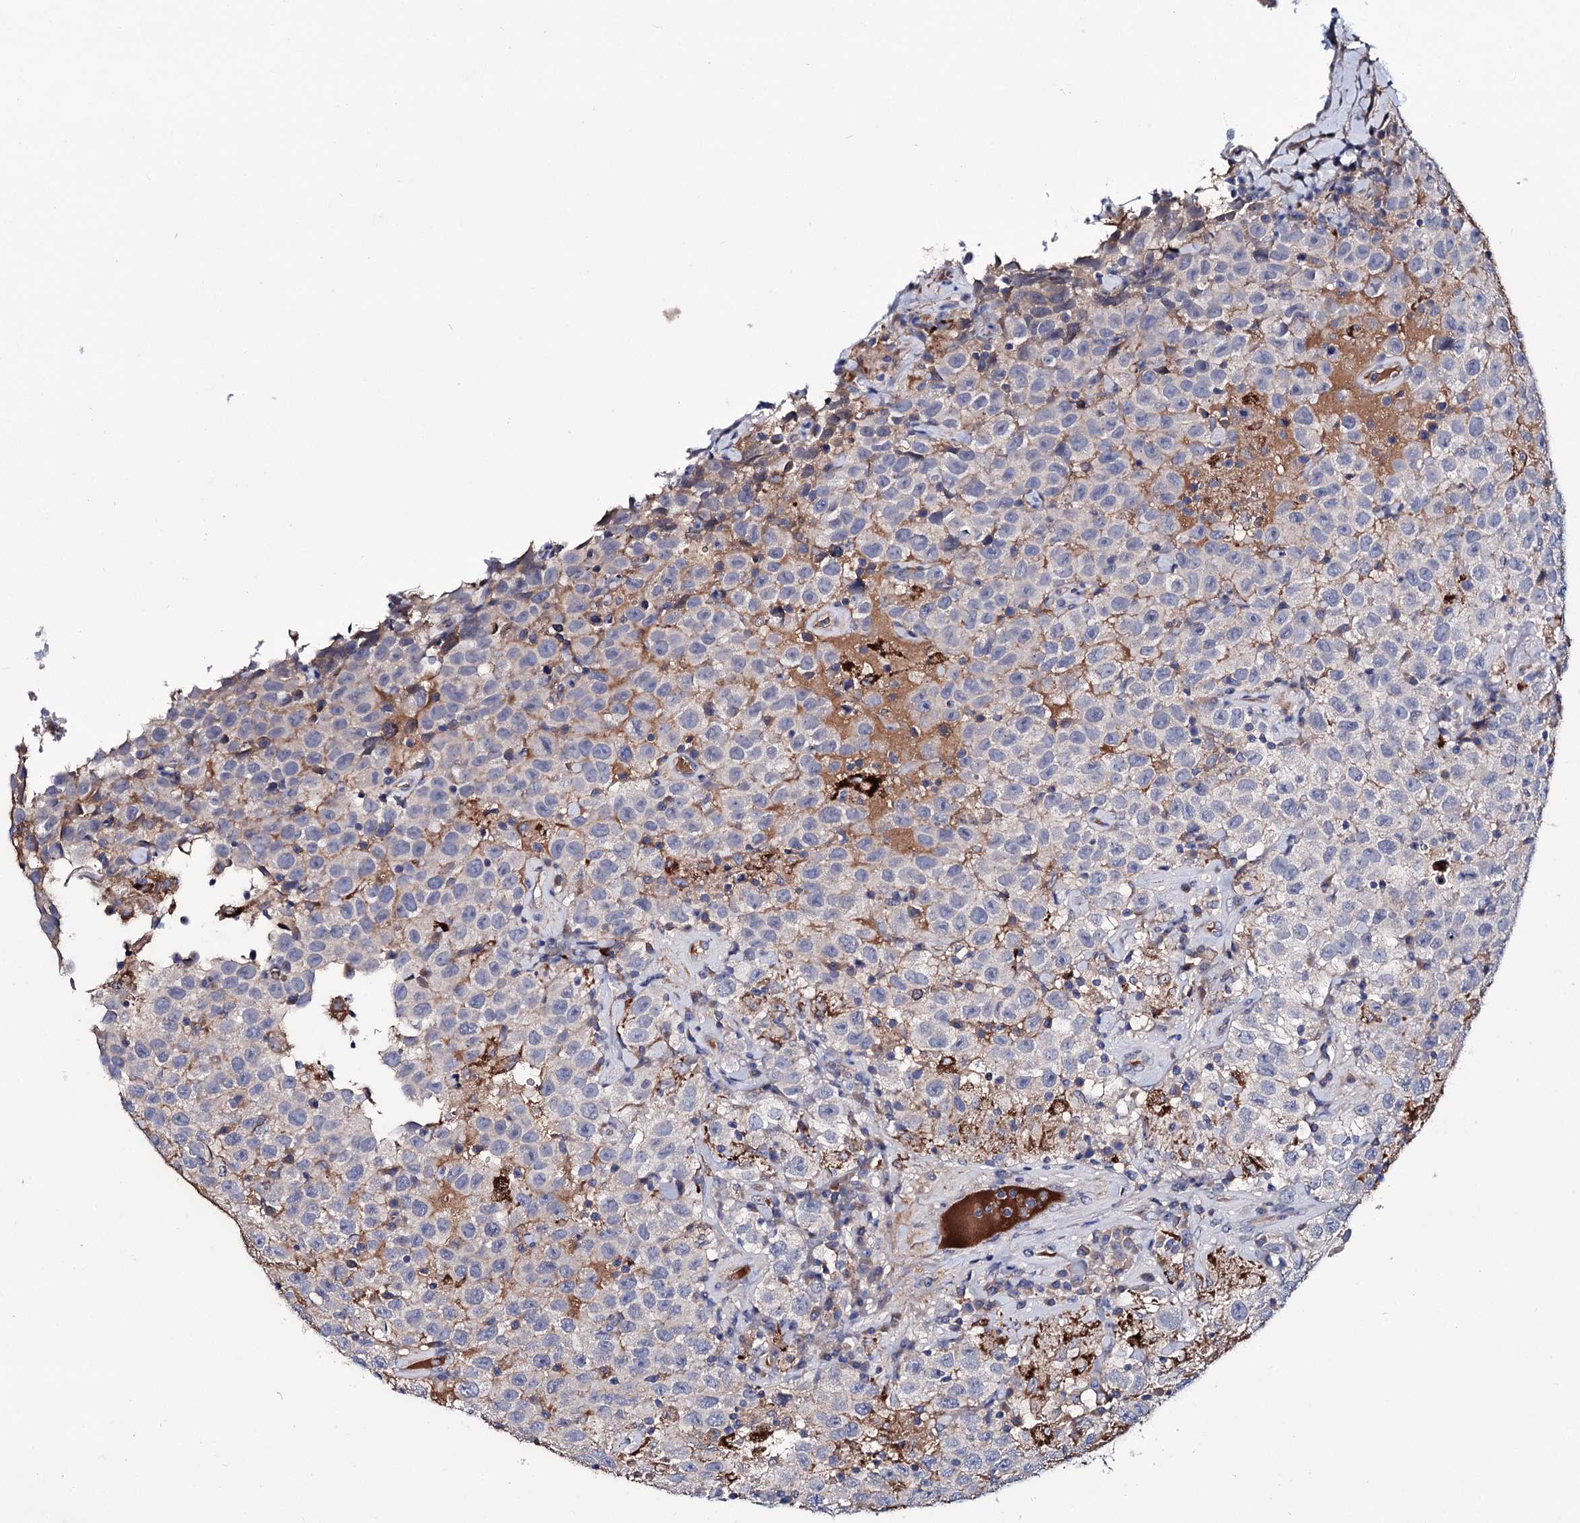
{"staining": {"intensity": "negative", "quantity": "none", "location": "none"}, "tissue": "testis cancer", "cell_type": "Tumor cells", "image_type": "cancer", "snomed": [{"axis": "morphology", "description": "Seminoma, NOS"}, {"axis": "topography", "description": "Testis"}], "caption": "Photomicrograph shows no significant protein positivity in tumor cells of seminoma (testis).", "gene": "PPP1R32", "patient": {"sex": "male", "age": 41}}